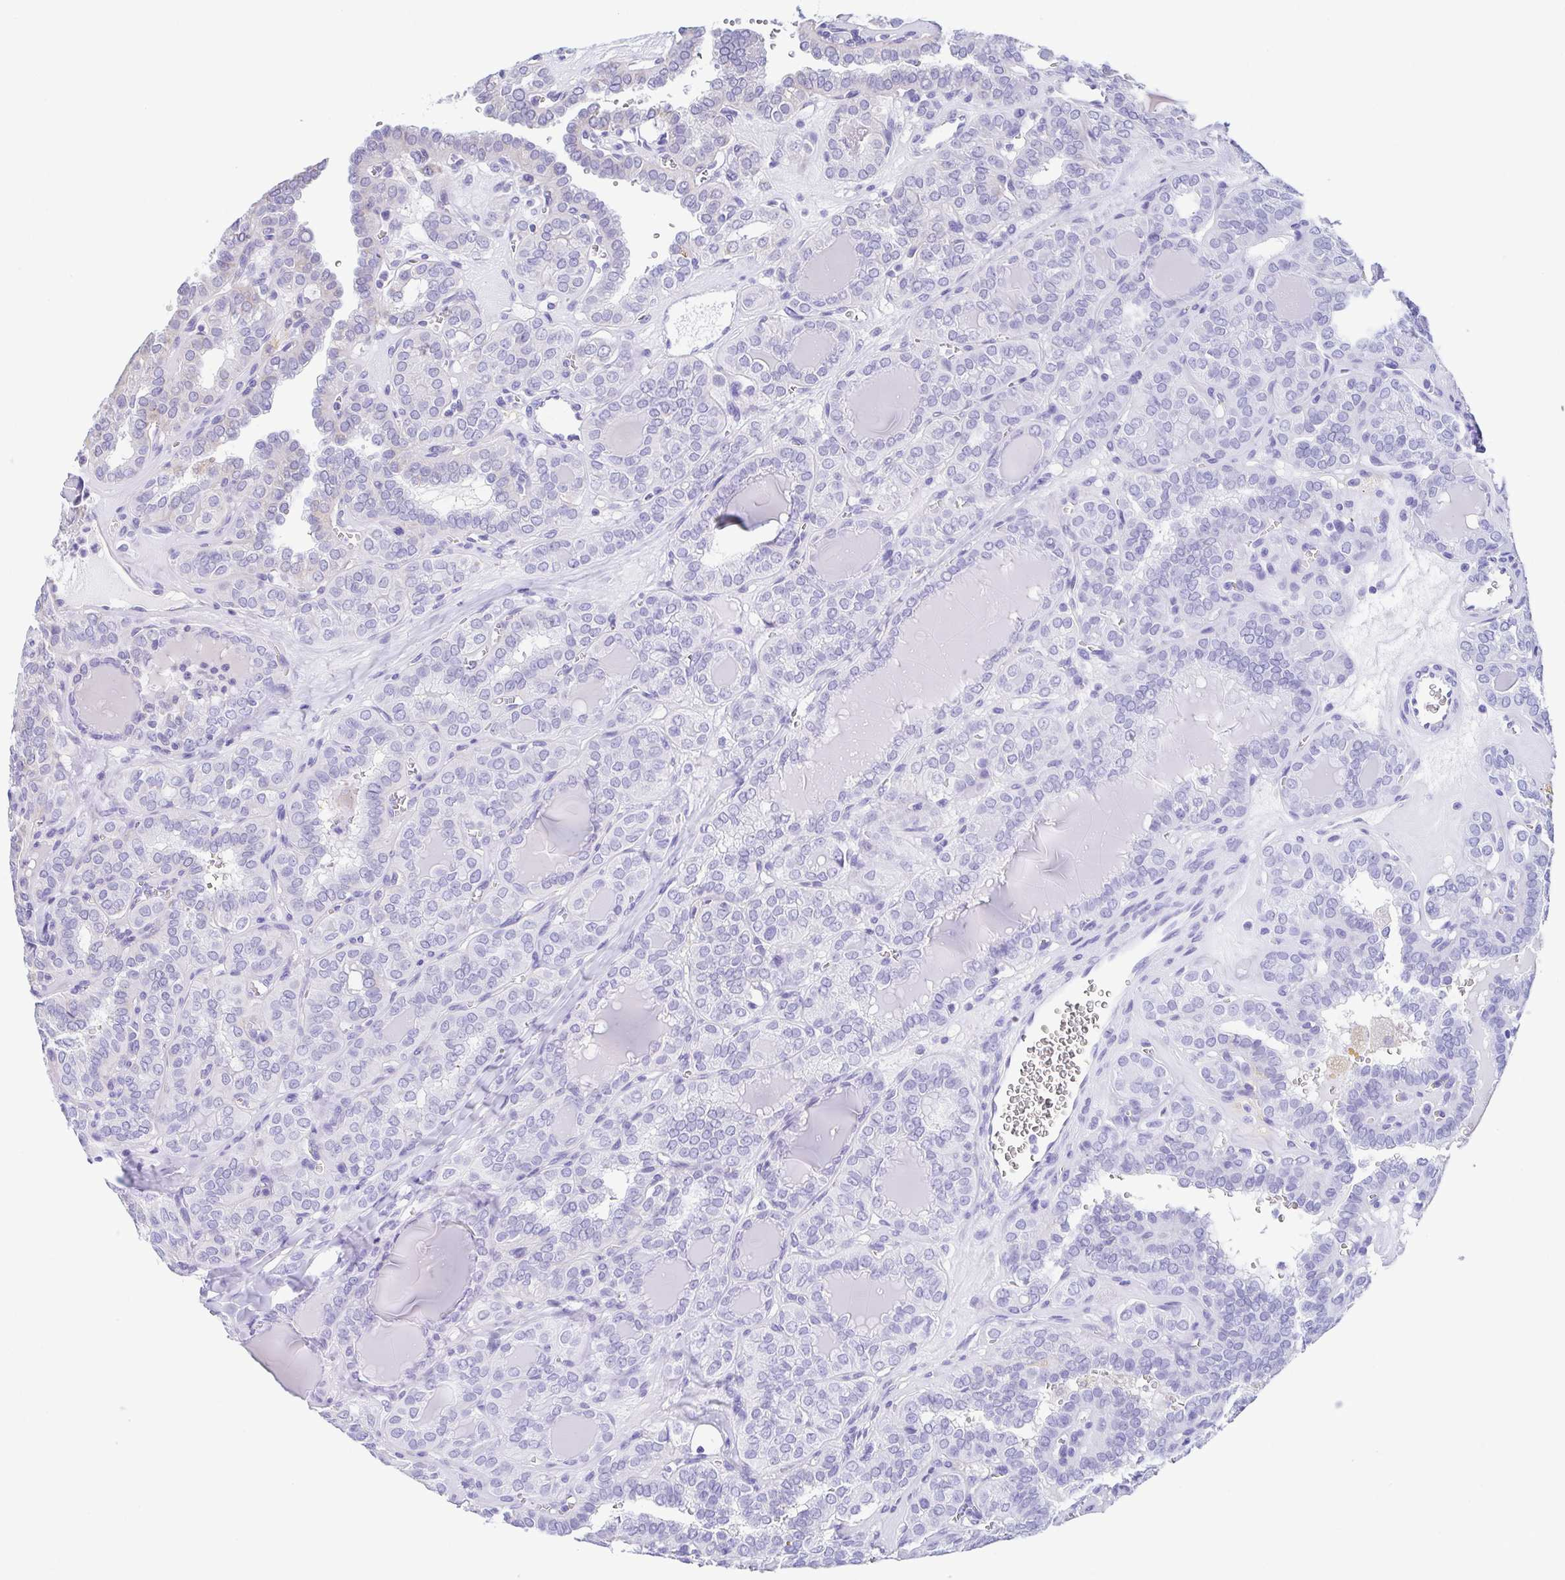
{"staining": {"intensity": "weak", "quantity": "<25%", "location": "cytoplasmic/membranous"}, "tissue": "thyroid cancer", "cell_type": "Tumor cells", "image_type": "cancer", "snomed": [{"axis": "morphology", "description": "Papillary adenocarcinoma, NOS"}, {"axis": "topography", "description": "Thyroid gland"}], "caption": "Tumor cells are negative for protein expression in human thyroid cancer (papillary adenocarcinoma). (DAB IHC with hematoxylin counter stain).", "gene": "GINM1", "patient": {"sex": "female", "age": 41}}